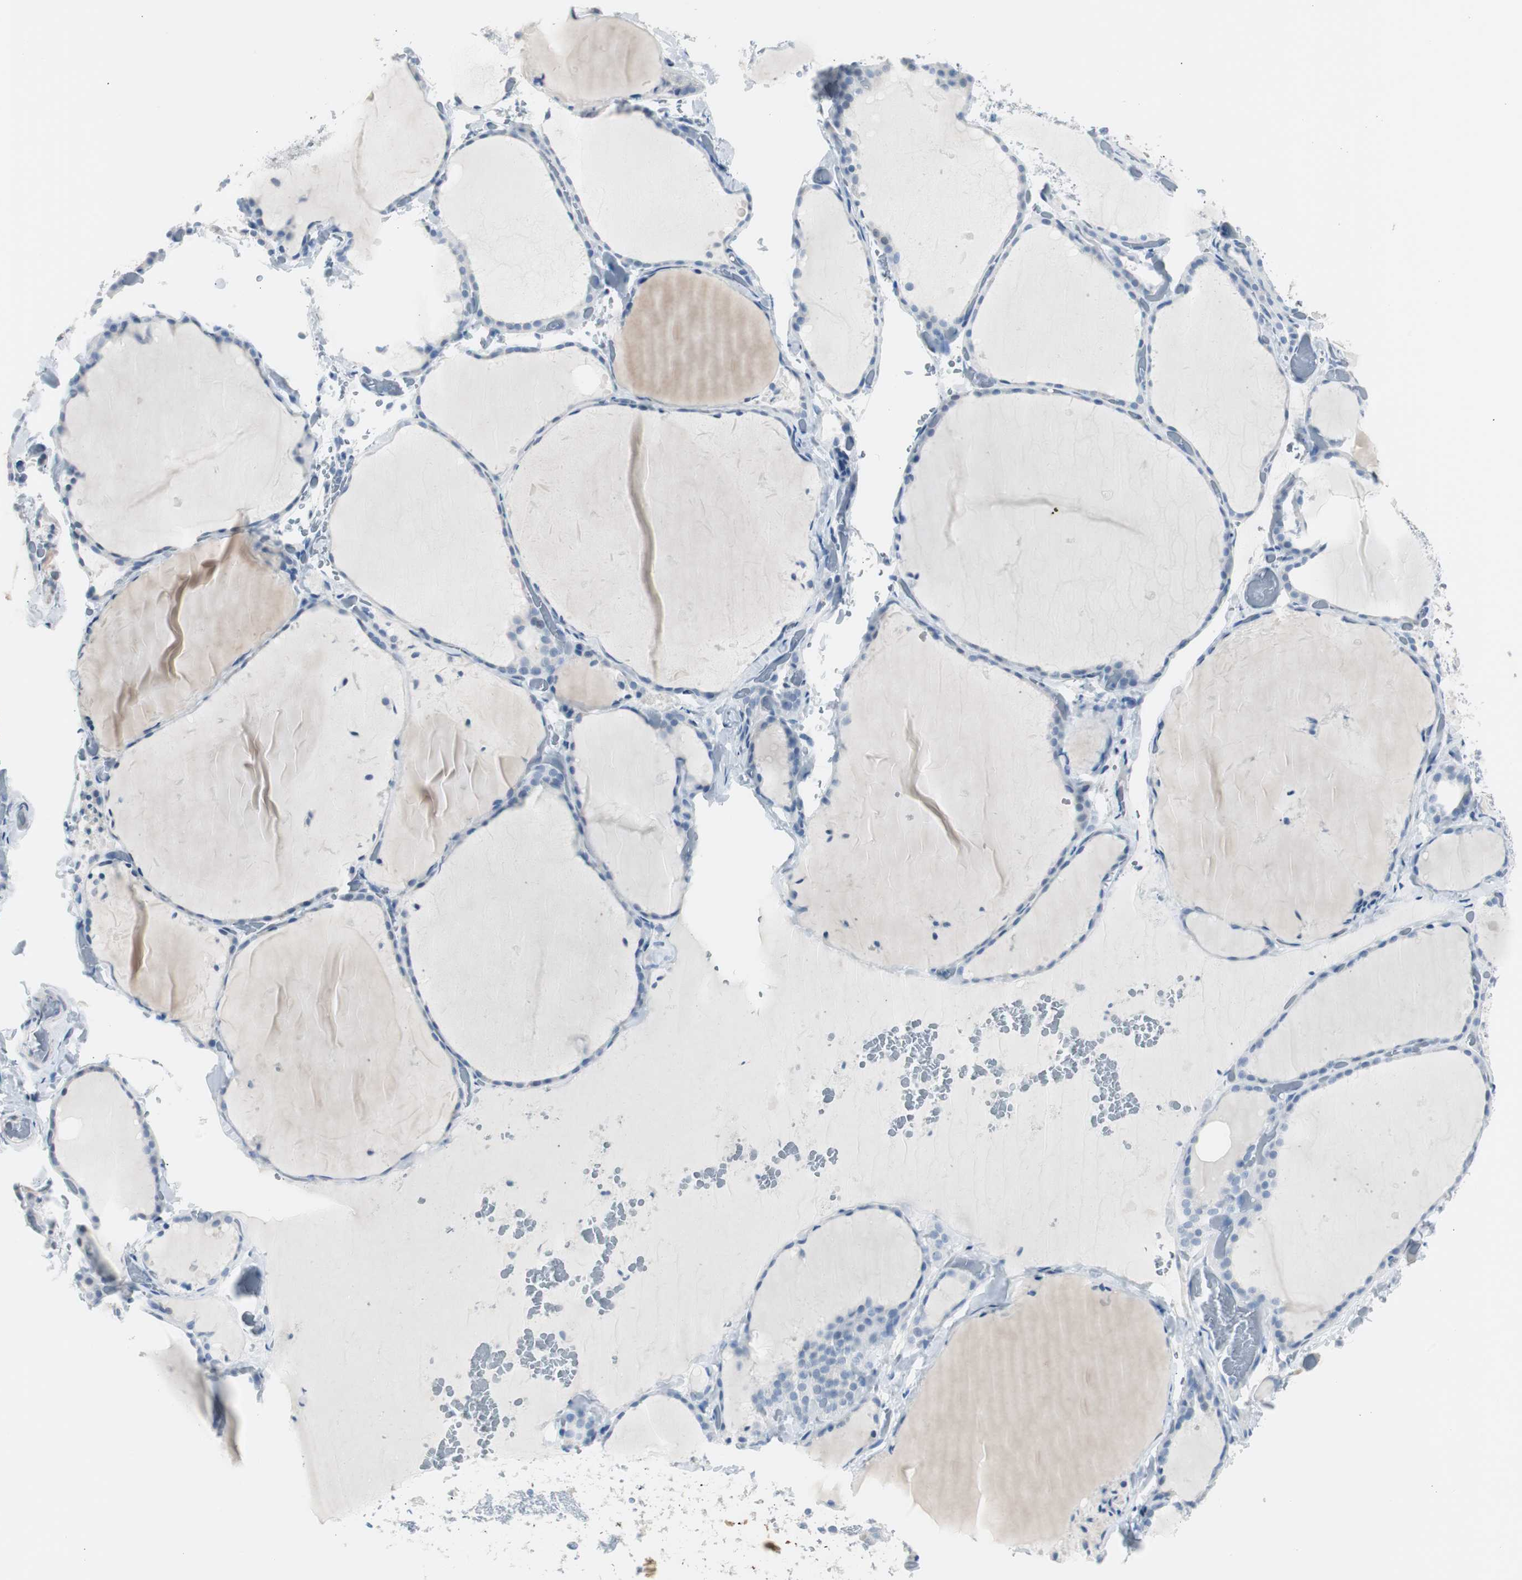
{"staining": {"intensity": "negative", "quantity": "none", "location": "none"}, "tissue": "thyroid gland", "cell_type": "Glandular cells", "image_type": "normal", "snomed": [{"axis": "morphology", "description": "Normal tissue, NOS"}, {"axis": "topography", "description": "Thyroid gland"}], "caption": "Glandular cells are negative for protein expression in normal human thyroid gland. (DAB (3,3'-diaminobenzidine) immunohistochemistry visualized using brightfield microscopy, high magnification).", "gene": "S100A7A", "patient": {"sex": "female", "age": 22}}